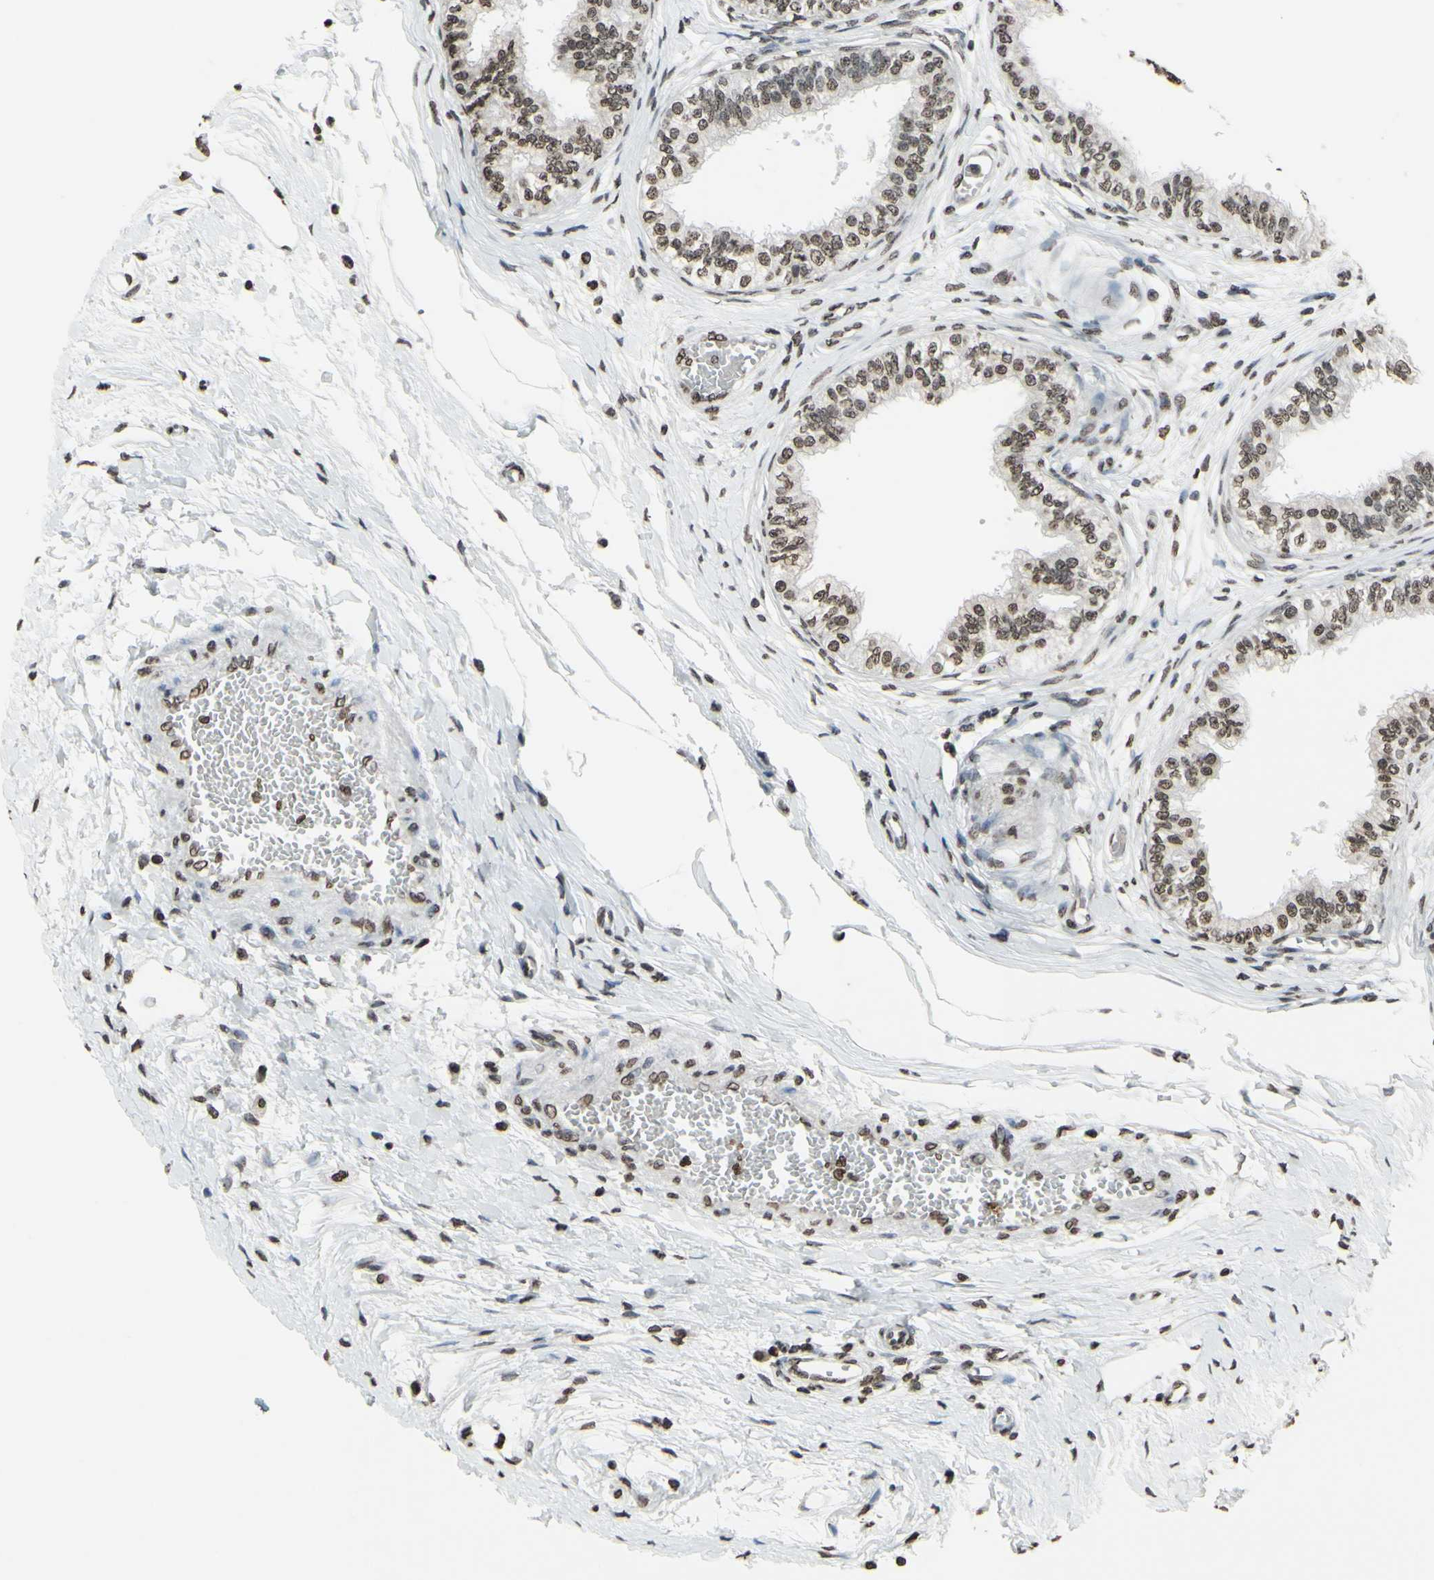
{"staining": {"intensity": "weak", "quantity": "25%-75%", "location": "nuclear"}, "tissue": "epididymis", "cell_type": "Glandular cells", "image_type": "normal", "snomed": [{"axis": "morphology", "description": "Normal tissue, NOS"}, {"axis": "morphology", "description": "Adenocarcinoma, metastatic, NOS"}, {"axis": "topography", "description": "Testis"}, {"axis": "topography", "description": "Epididymis"}], "caption": "This is a histology image of immunohistochemistry (IHC) staining of unremarkable epididymis, which shows weak staining in the nuclear of glandular cells.", "gene": "CD79B", "patient": {"sex": "male", "age": 26}}